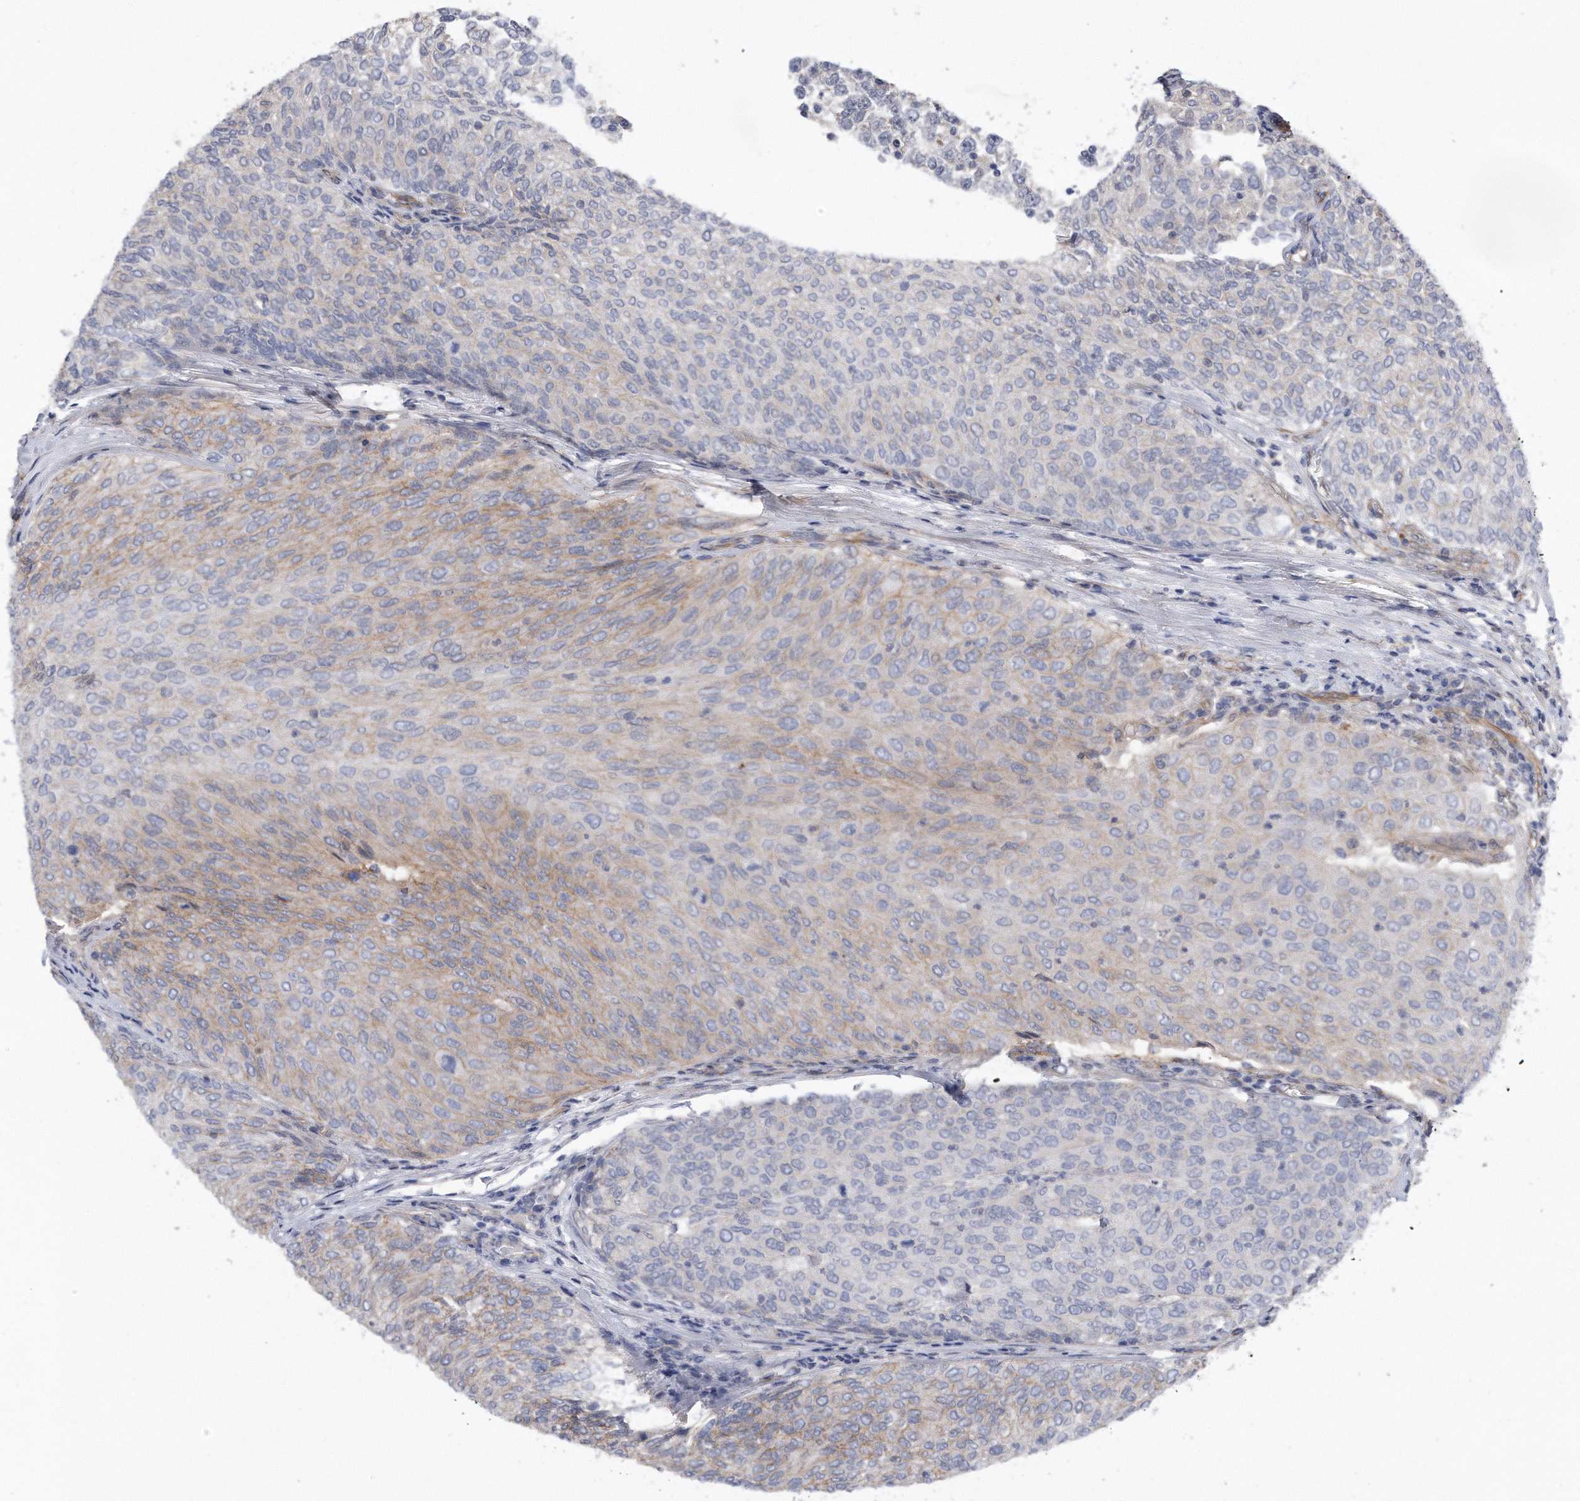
{"staining": {"intensity": "weak", "quantity": "<25%", "location": "cytoplasmic/membranous"}, "tissue": "urothelial cancer", "cell_type": "Tumor cells", "image_type": "cancer", "snomed": [{"axis": "morphology", "description": "Urothelial carcinoma, Low grade"}, {"axis": "topography", "description": "Urinary bladder"}], "caption": "Tumor cells show no significant protein staining in urothelial cancer.", "gene": "GPC1", "patient": {"sex": "female", "age": 79}}